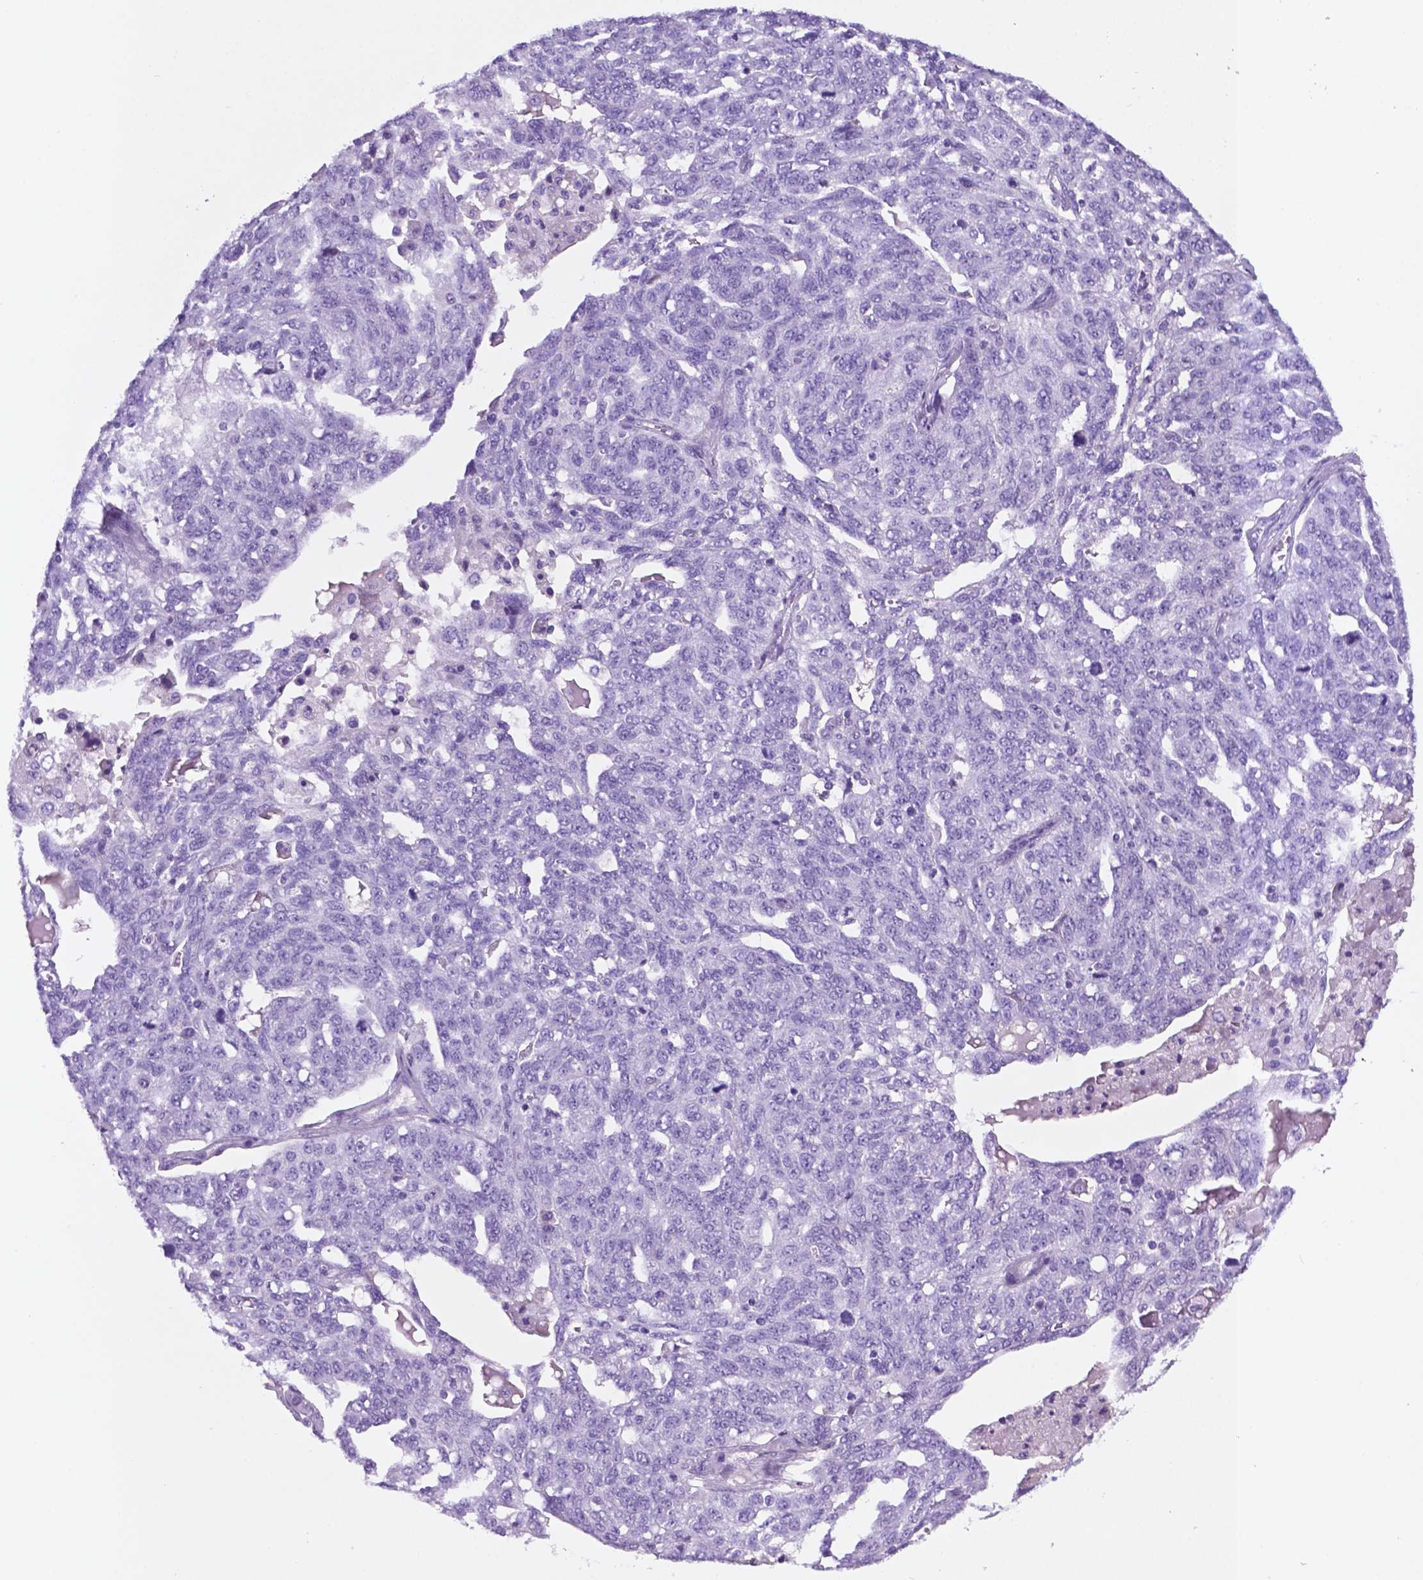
{"staining": {"intensity": "negative", "quantity": "none", "location": "none"}, "tissue": "ovarian cancer", "cell_type": "Tumor cells", "image_type": "cancer", "snomed": [{"axis": "morphology", "description": "Cystadenocarcinoma, serous, NOS"}, {"axis": "topography", "description": "Ovary"}], "caption": "This is a histopathology image of IHC staining of ovarian cancer (serous cystadenocarcinoma), which shows no staining in tumor cells. (Stains: DAB immunohistochemistry with hematoxylin counter stain, Microscopy: brightfield microscopy at high magnification).", "gene": "POU4F1", "patient": {"sex": "female", "age": 71}}